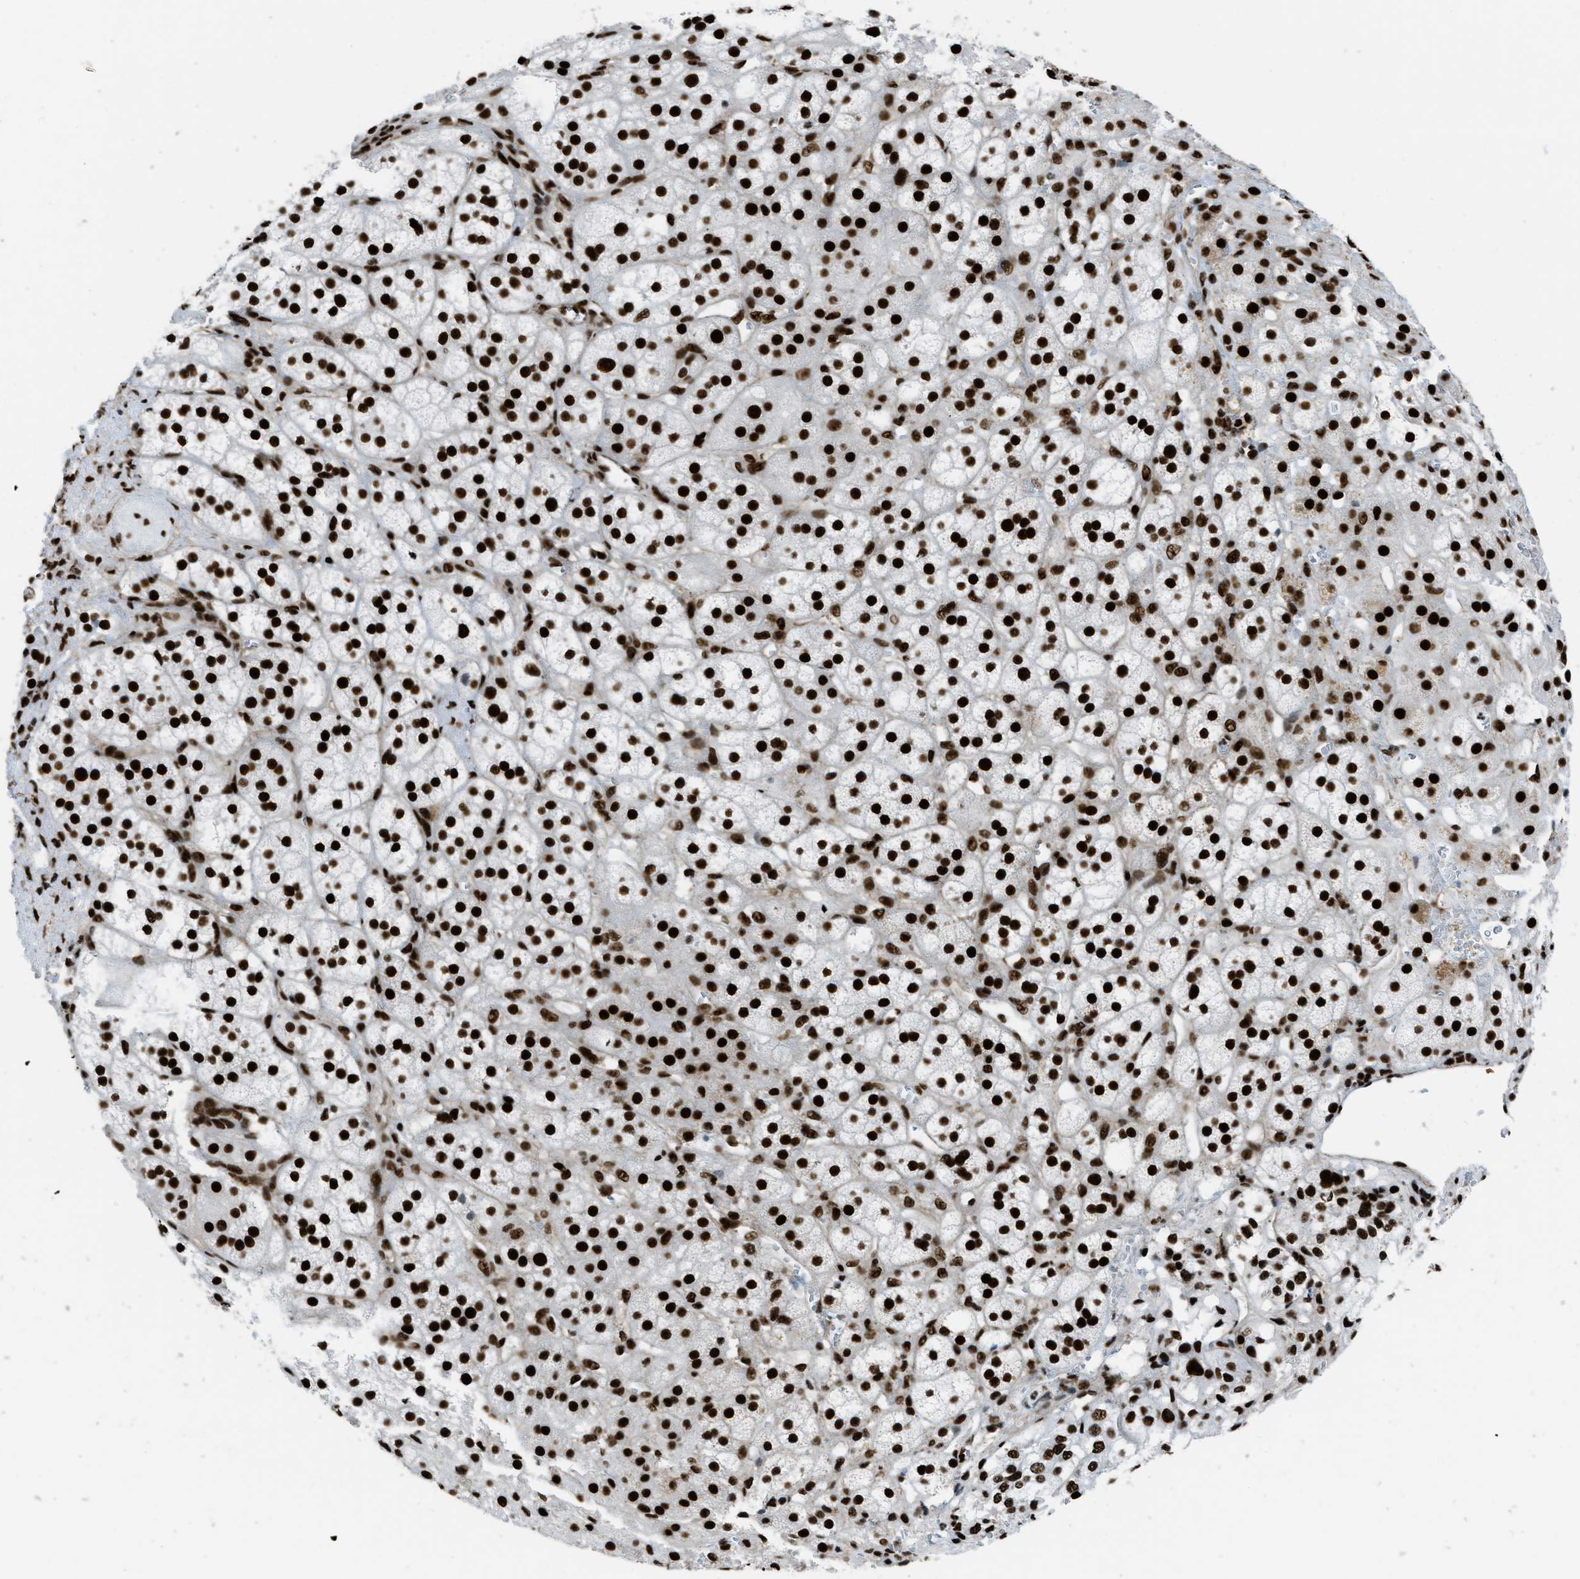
{"staining": {"intensity": "strong", "quantity": ">75%", "location": "nuclear"}, "tissue": "adrenal gland", "cell_type": "Glandular cells", "image_type": "normal", "snomed": [{"axis": "morphology", "description": "Normal tissue, NOS"}, {"axis": "topography", "description": "Adrenal gland"}], "caption": "Immunohistochemical staining of benign human adrenal gland demonstrates >75% levels of strong nuclear protein expression in about >75% of glandular cells.", "gene": "ZNF207", "patient": {"sex": "male", "age": 56}}